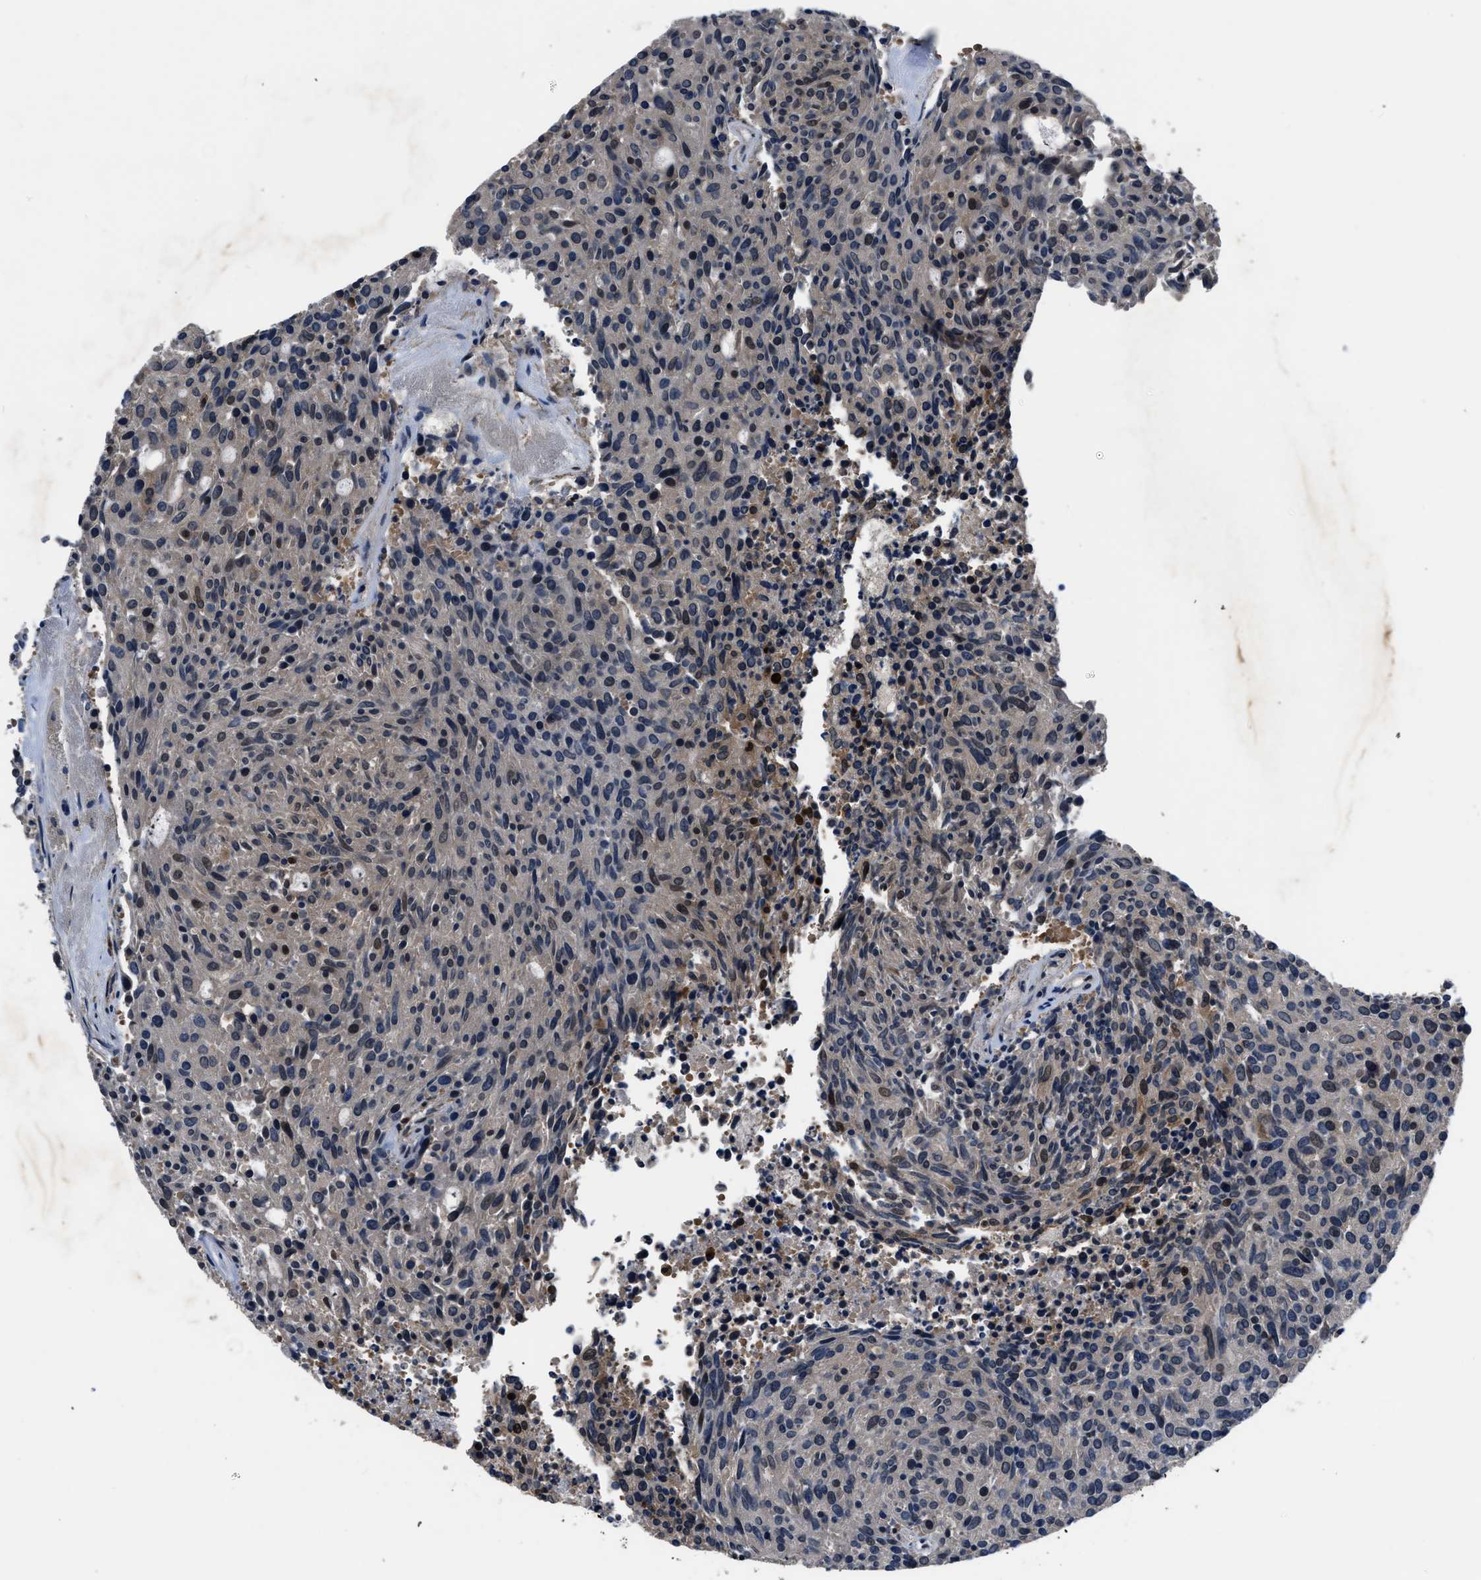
{"staining": {"intensity": "moderate", "quantity": "<25%", "location": "nuclear"}, "tissue": "carcinoid", "cell_type": "Tumor cells", "image_type": "cancer", "snomed": [{"axis": "morphology", "description": "Carcinoid, malignant, NOS"}, {"axis": "topography", "description": "Pancreas"}], "caption": "This histopathology image exhibits malignant carcinoid stained with immunohistochemistry (IHC) to label a protein in brown. The nuclear of tumor cells show moderate positivity for the protein. Nuclei are counter-stained blue.", "gene": "LANCL2", "patient": {"sex": "female", "age": 54}}